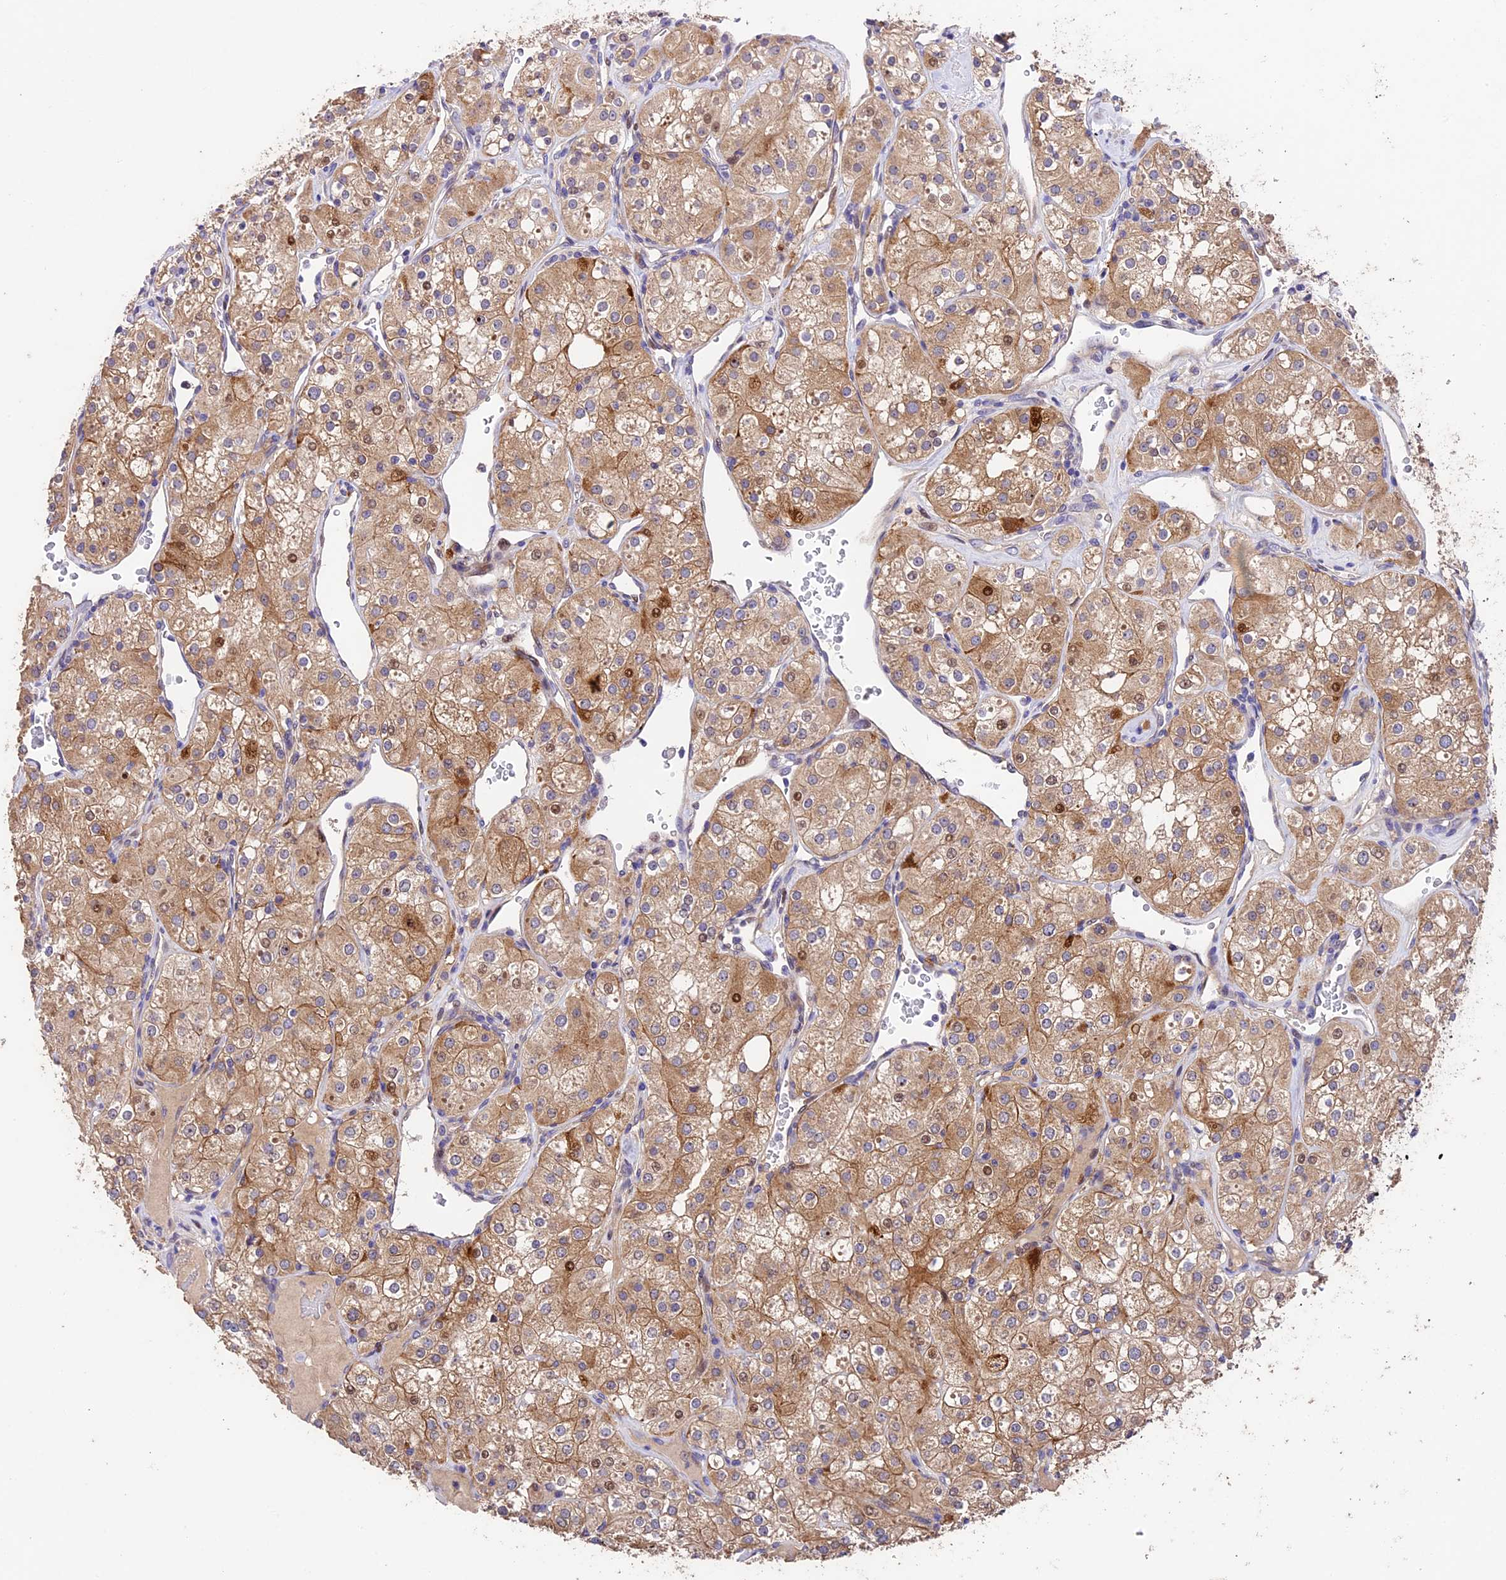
{"staining": {"intensity": "moderate", "quantity": "25%-75%", "location": "cytoplasmic/membranous"}, "tissue": "renal cancer", "cell_type": "Tumor cells", "image_type": "cancer", "snomed": [{"axis": "morphology", "description": "Adenocarcinoma, NOS"}, {"axis": "topography", "description": "Kidney"}], "caption": "An IHC histopathology image of neoplastic tissue is shown. Protein staining in brown labels moderate cytoplasmic/membranous positivity in renal cancer (adenocarcinoma) within tumor cells.", "gene": "SBNO2", "patient": {"sex": "male", "age": 77}}